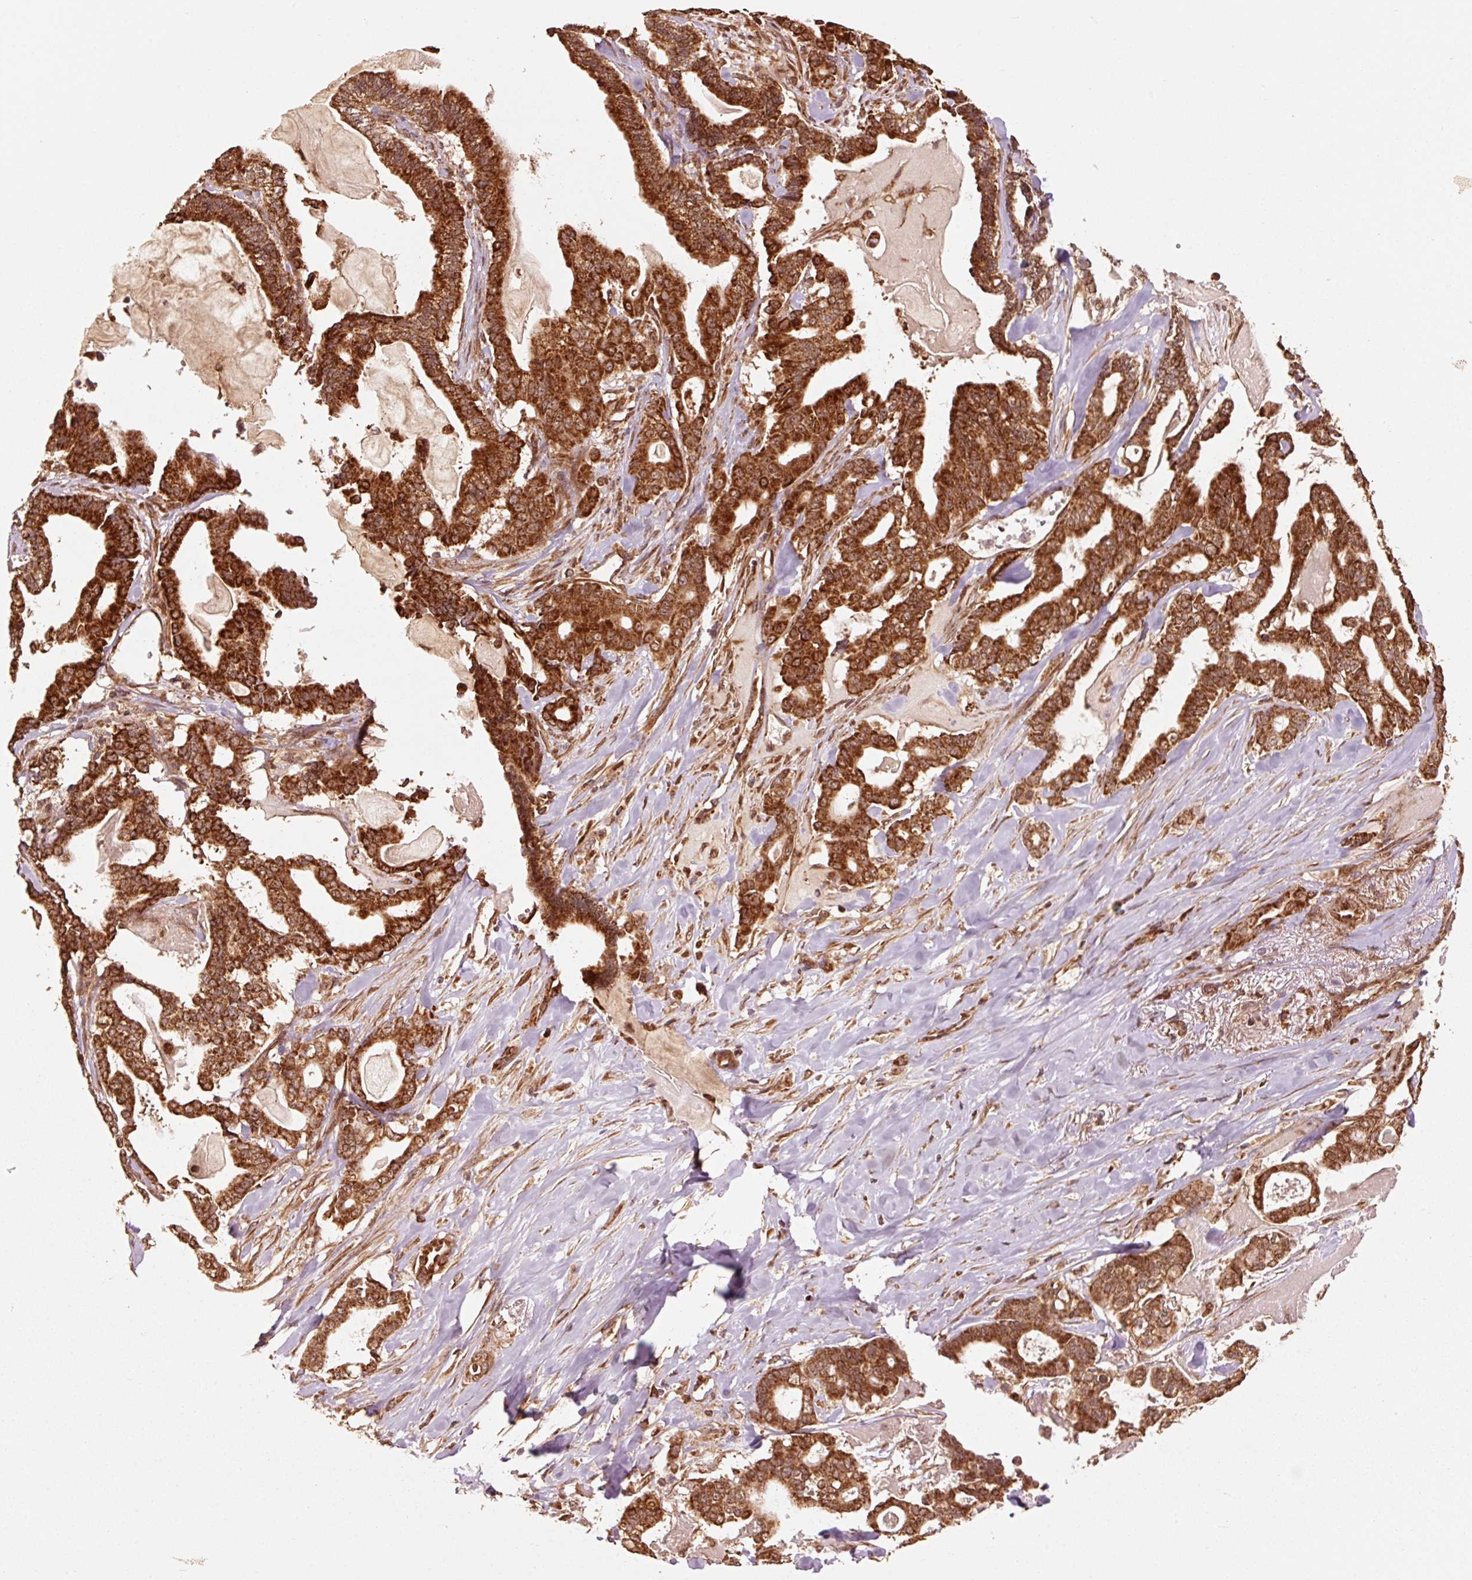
{"staining": {"intensity": "strong", "quantity": ">75%", "location": "cytoplasmic/membranous"}, "tissue": "pancreatic cancer", "cell_type": "Tumor cells", "image_type": "cancer", "snomed": [{"axis": "morphology", "description": "Adenocarcinoma, NOS"}, {"axis": "topography", "description": "Pancreas"}], "caption": "DAB immunohistochemical staining of pancreatic cancer (adenocarcinoma) displays strong cytoplasmic/membranous protein positivity in approximately >75% of tumor cells.", "gene": "MRPL16", "patient": {"sex": "male", "age": 63}}